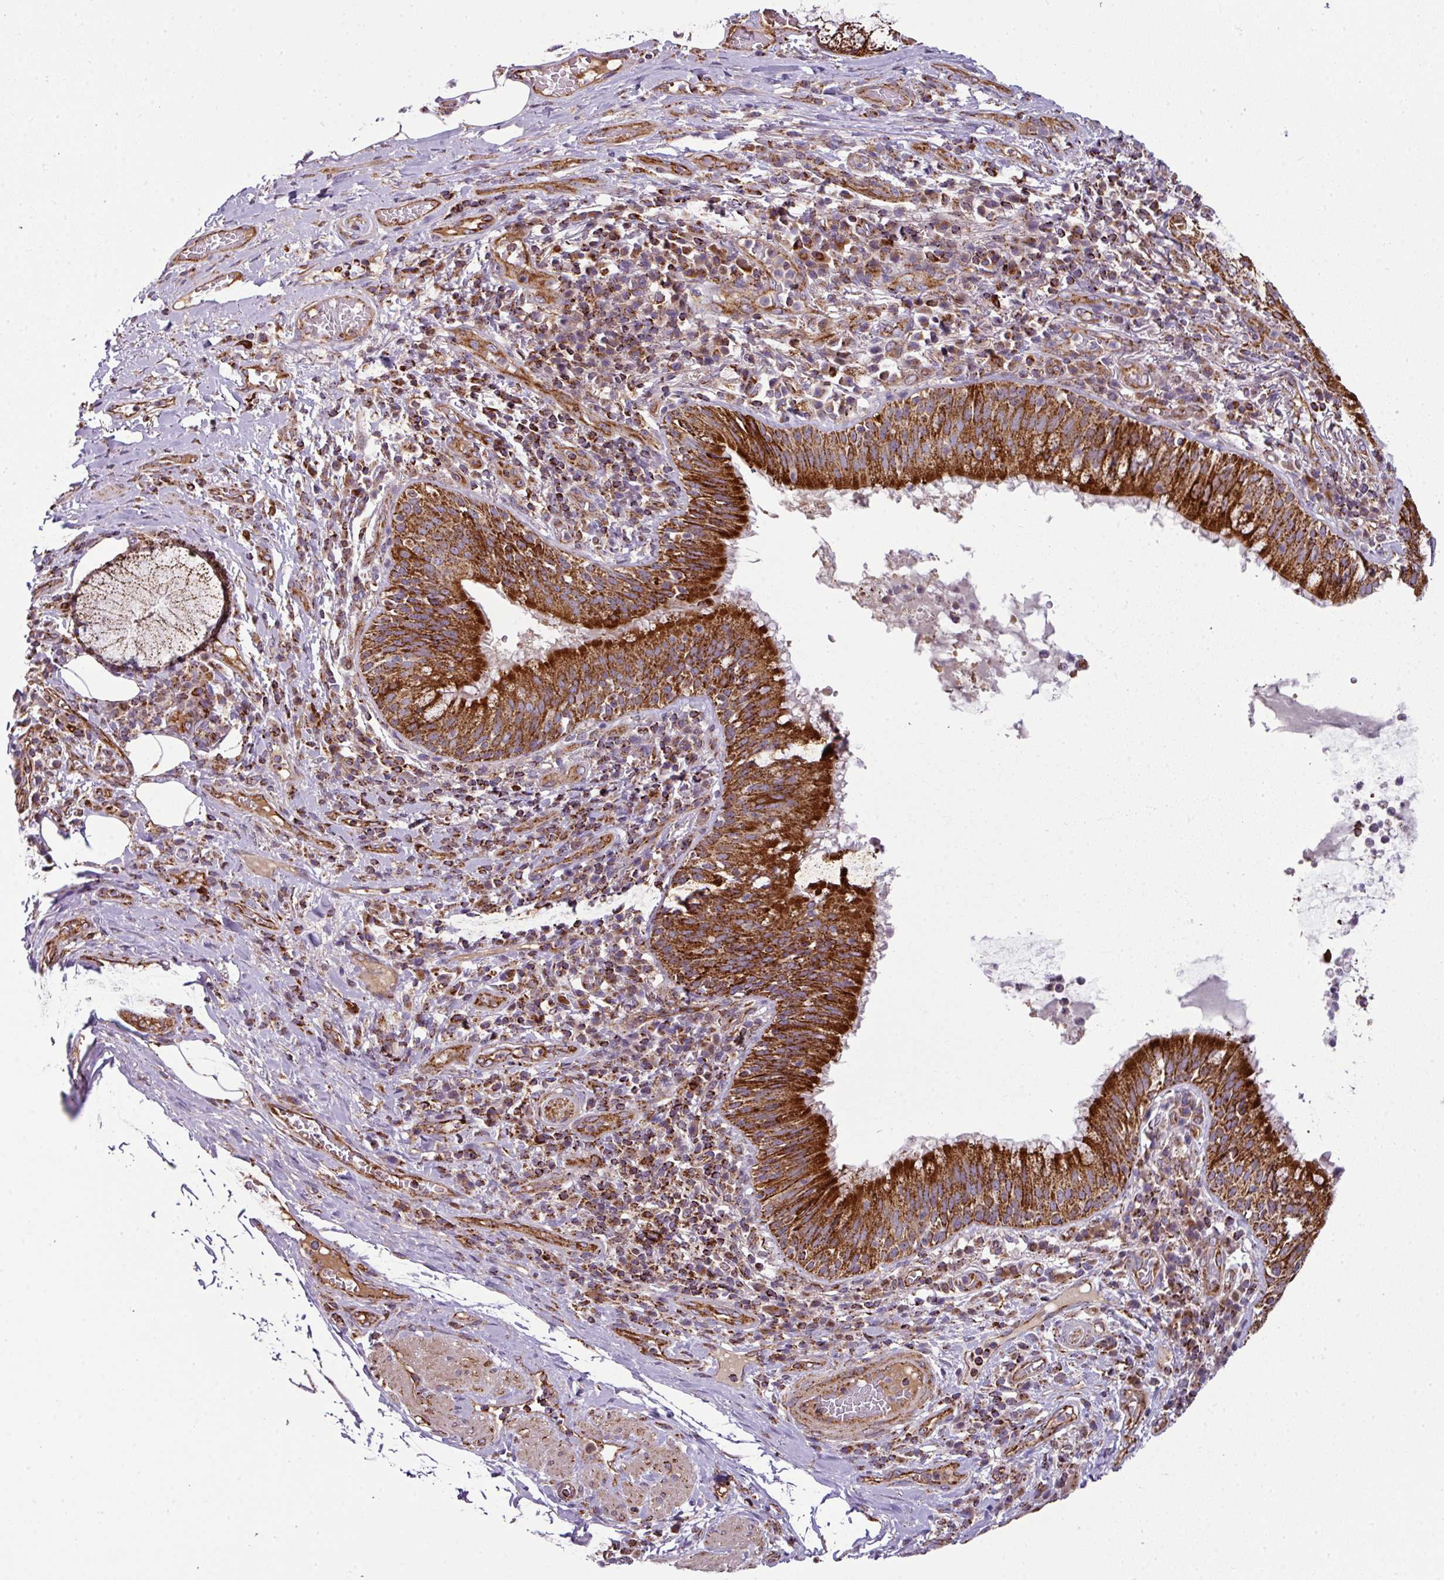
{"staining": {"intensity": "strong", "quantity": ">75%", "location": "cytoplasmic/membranous"}, "tissue": "bronchus", "cell_type": "Respiratory epithelial cells", "image_type": "normal", "snomed": [{"axis": "morphology", "description": "Normal tissue, NOS"}, {"axis": "topography", "description": "Cartilage tissue"}, {"axis": "topography", "description": "Bronchus"}], "caption": "A brown stain highlights strong cytoplasmic/membranous expression of a protein in respiratory epithelial cells of normal human bronchus.", "gene": "PRELID3B", "patient": {"sex": "male", "age": 56}}